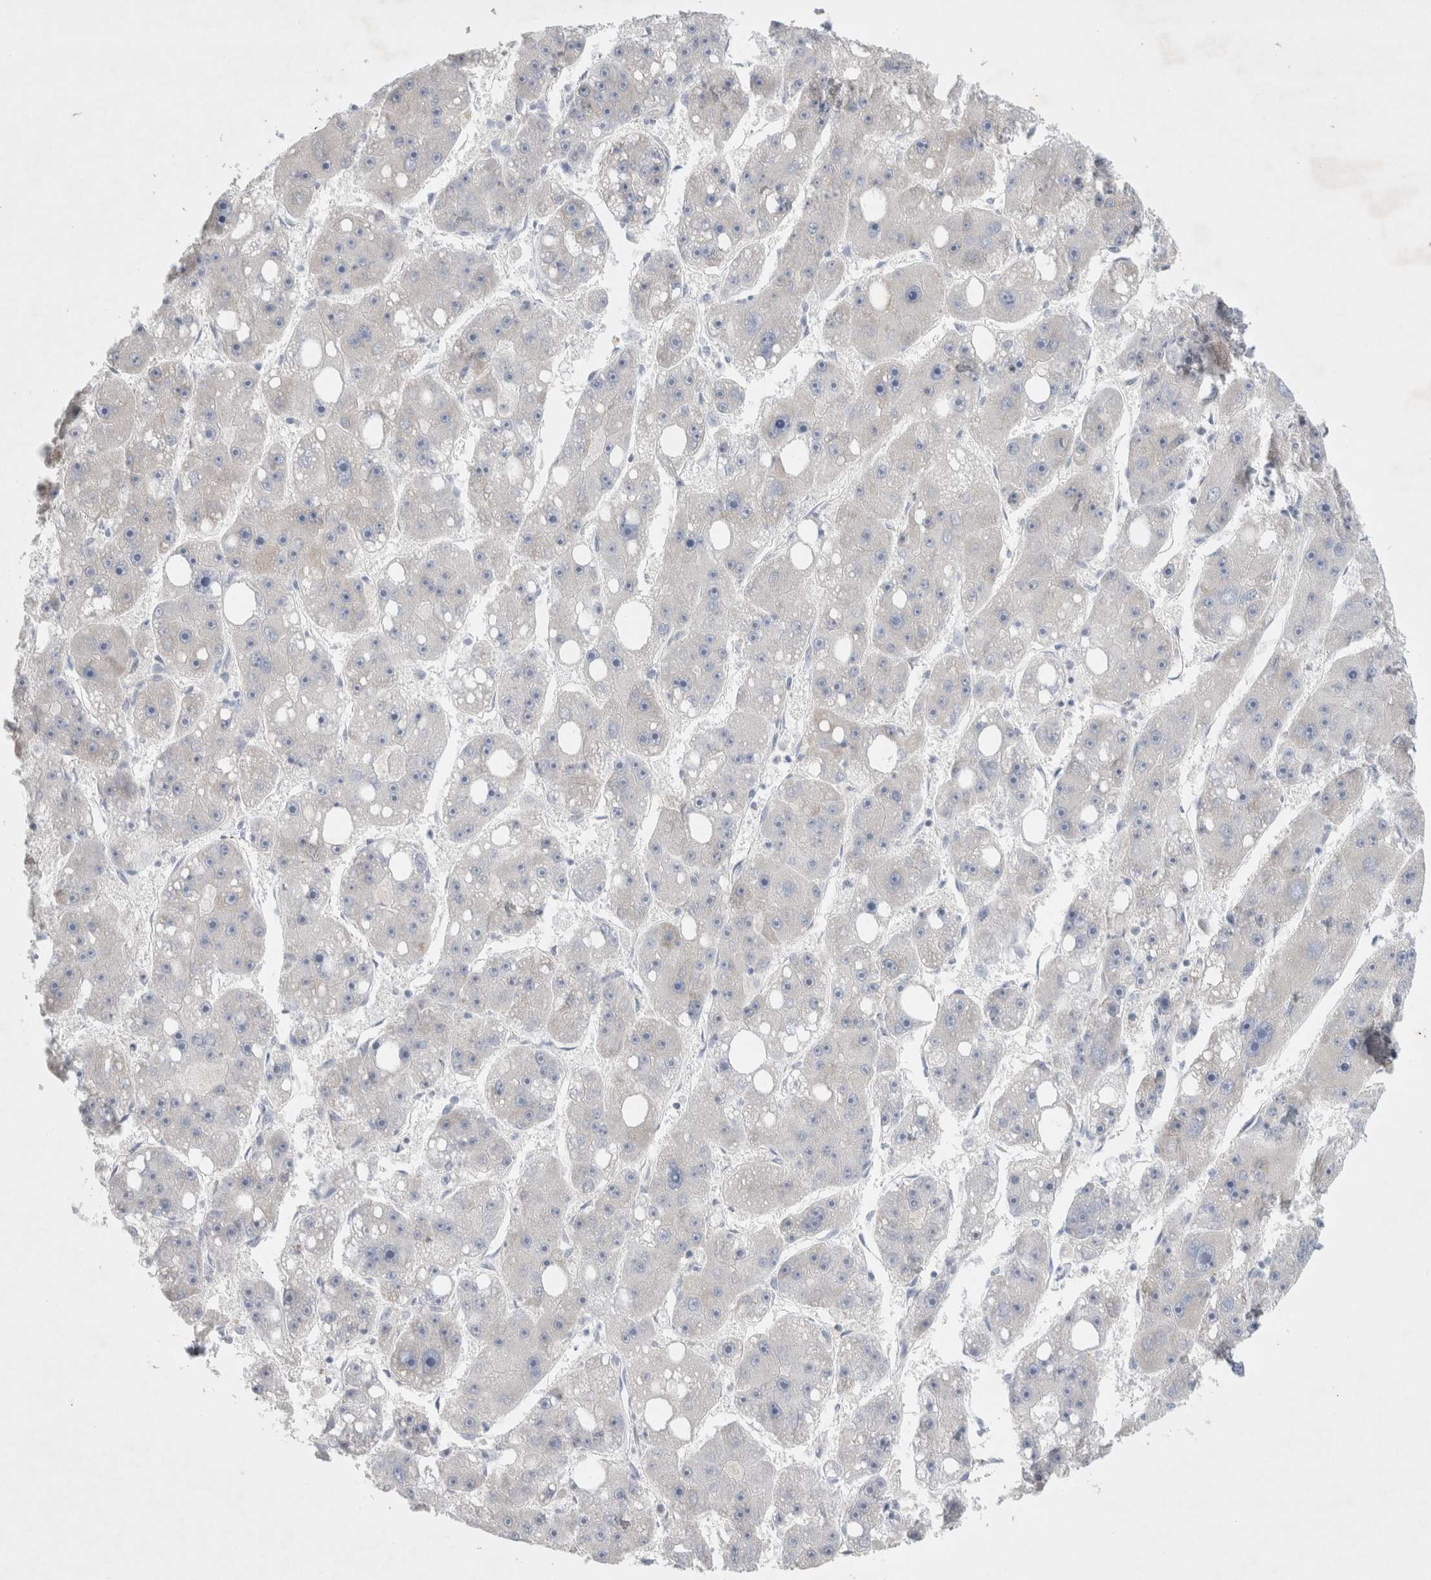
{"staining": {"intensity": "negative", "quantity": "none", "location": "none"}, "tissue": "liver cancer", "cell_type": "Tumor cells", "image_type": "cancer", "snomed": [{"axis": "morphology", "description": "Carcinoma, Hepatocellular, NOS"}, {"axis": "topography", "description": "Liver"}], "caption": "High magnification brightfield microscopy of liver cancer stained with DAB (brown) and counterstained with hematoxylin (blue): tumor cells show no significant expression.", "gene": "ZNF23", "patient": {"sex": "female", "age": 61}}